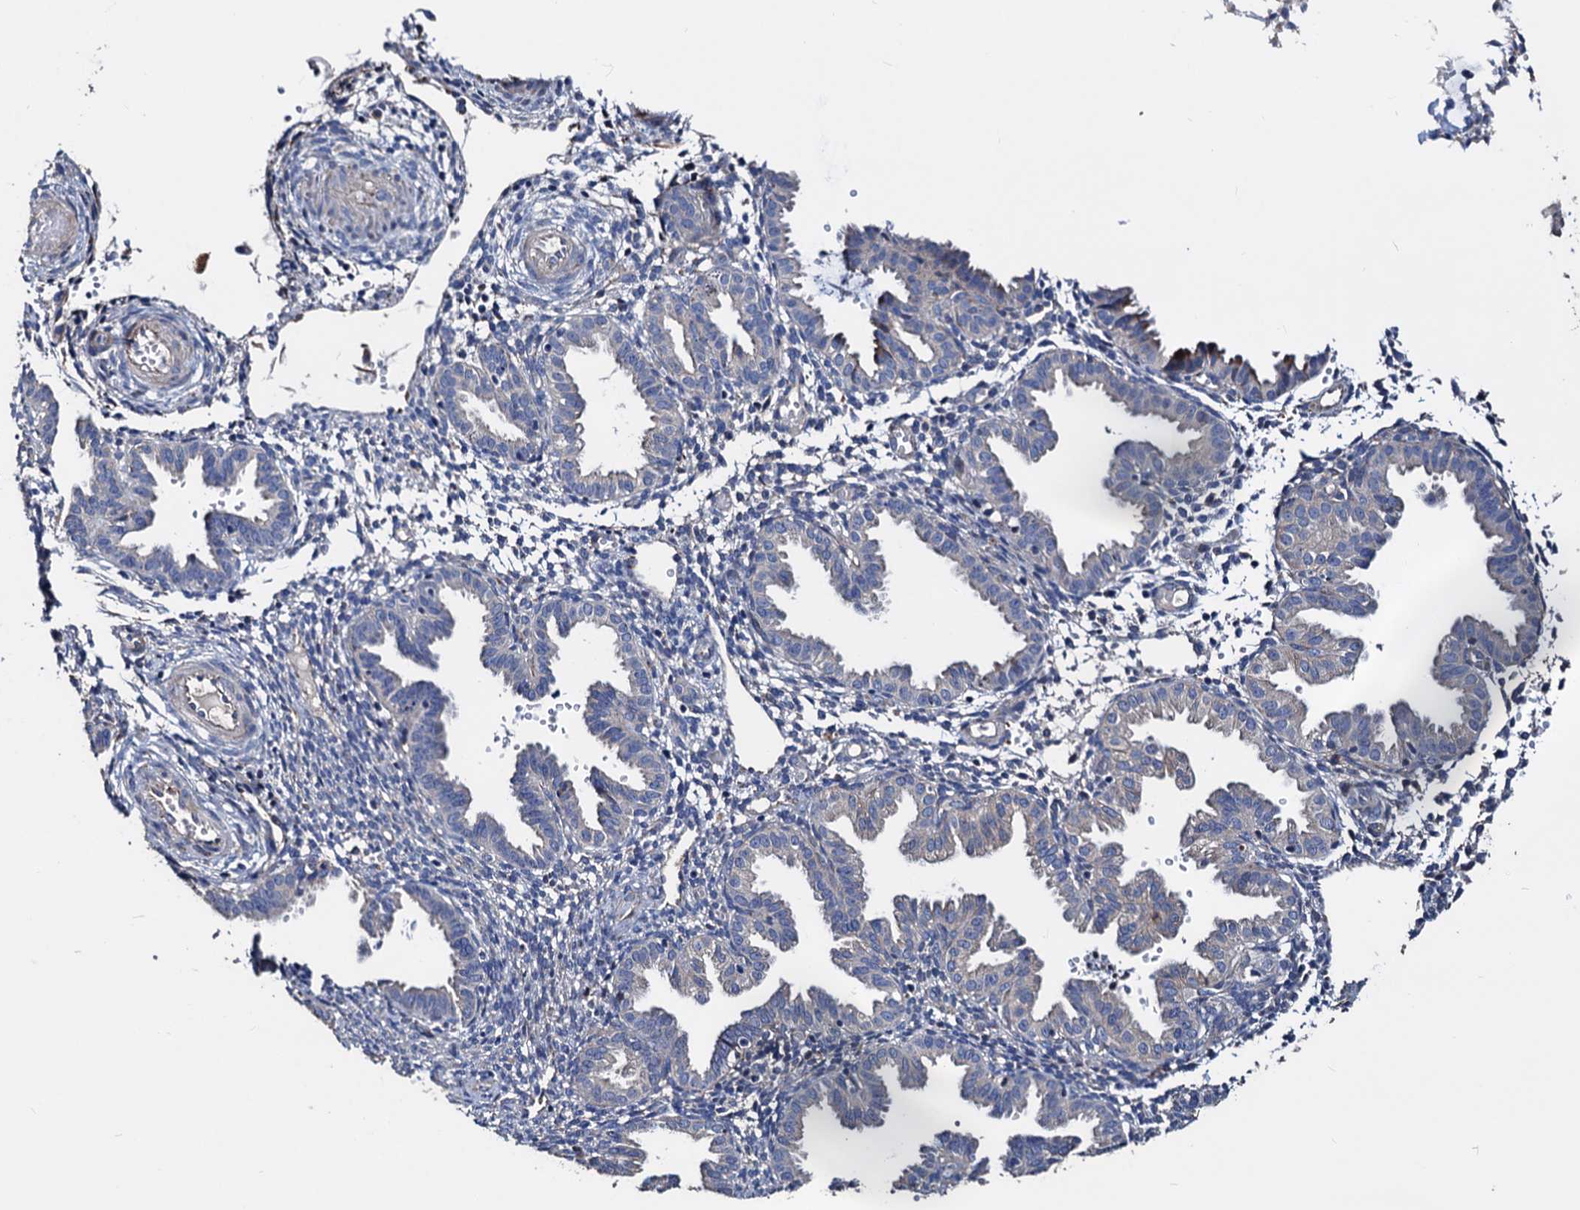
{"staining": {"intensity": "negative", "quantity": "none", "location": "none"}, "tissue": "endometrium", "cell_type": "Cells in endometrial stroma", "image_type": "normal", "snomed": [{"axis": "morphology", "description": "Normal tissue, NOS"}, {"axis": "topography", "description": "Endometrium"}], "caption": "High magnification brightfield microscopy of unremarkable endometrium stained with DAB (brown) and counterstained with hematoxylin (blue): cells in endometrial stroma show no significant staining.", "gene": "AKAP11", "patient": {"sex": "female", "age": 33}}